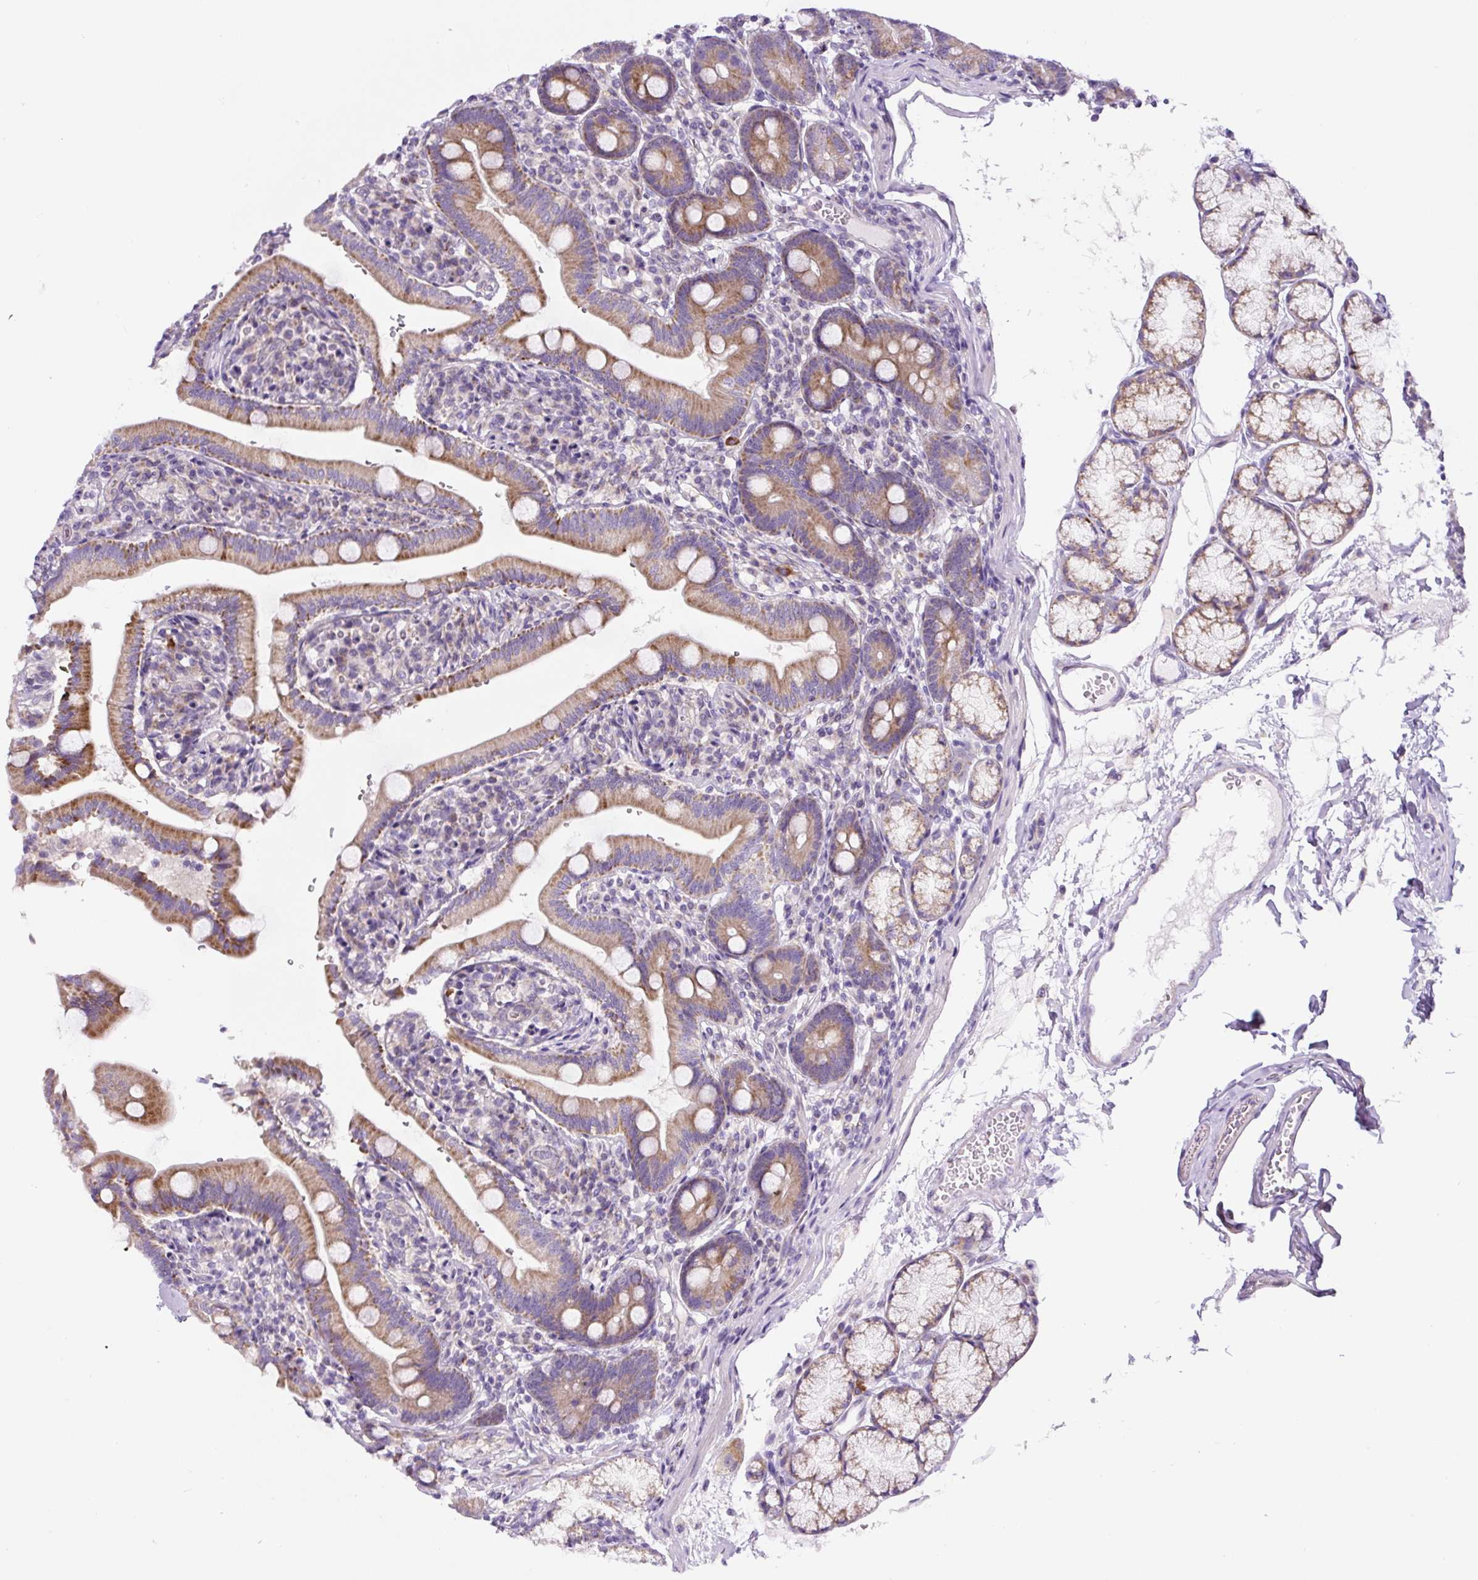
{"staining": {"intensity": "moderate", "quantity": "25%-75%", "location": "cytoplasmic/membranous"}, "tissue": "duodenum", "cell_type": "Glandular cells", "image_type": "normal", "snomed": [{"axis": "morphology", "description": "Normal tissue, NOS"}, {"axis": "topography", "description": "Duodenum"}], "caption": "Human duodenum stained for a protein (brown) demonstrates moderate cytoplasmic/membranous positive staining in approximately 25%-75% of glandular cells.", "gene": "HPS4", "patient": {"sex": "female", "age": 67}}